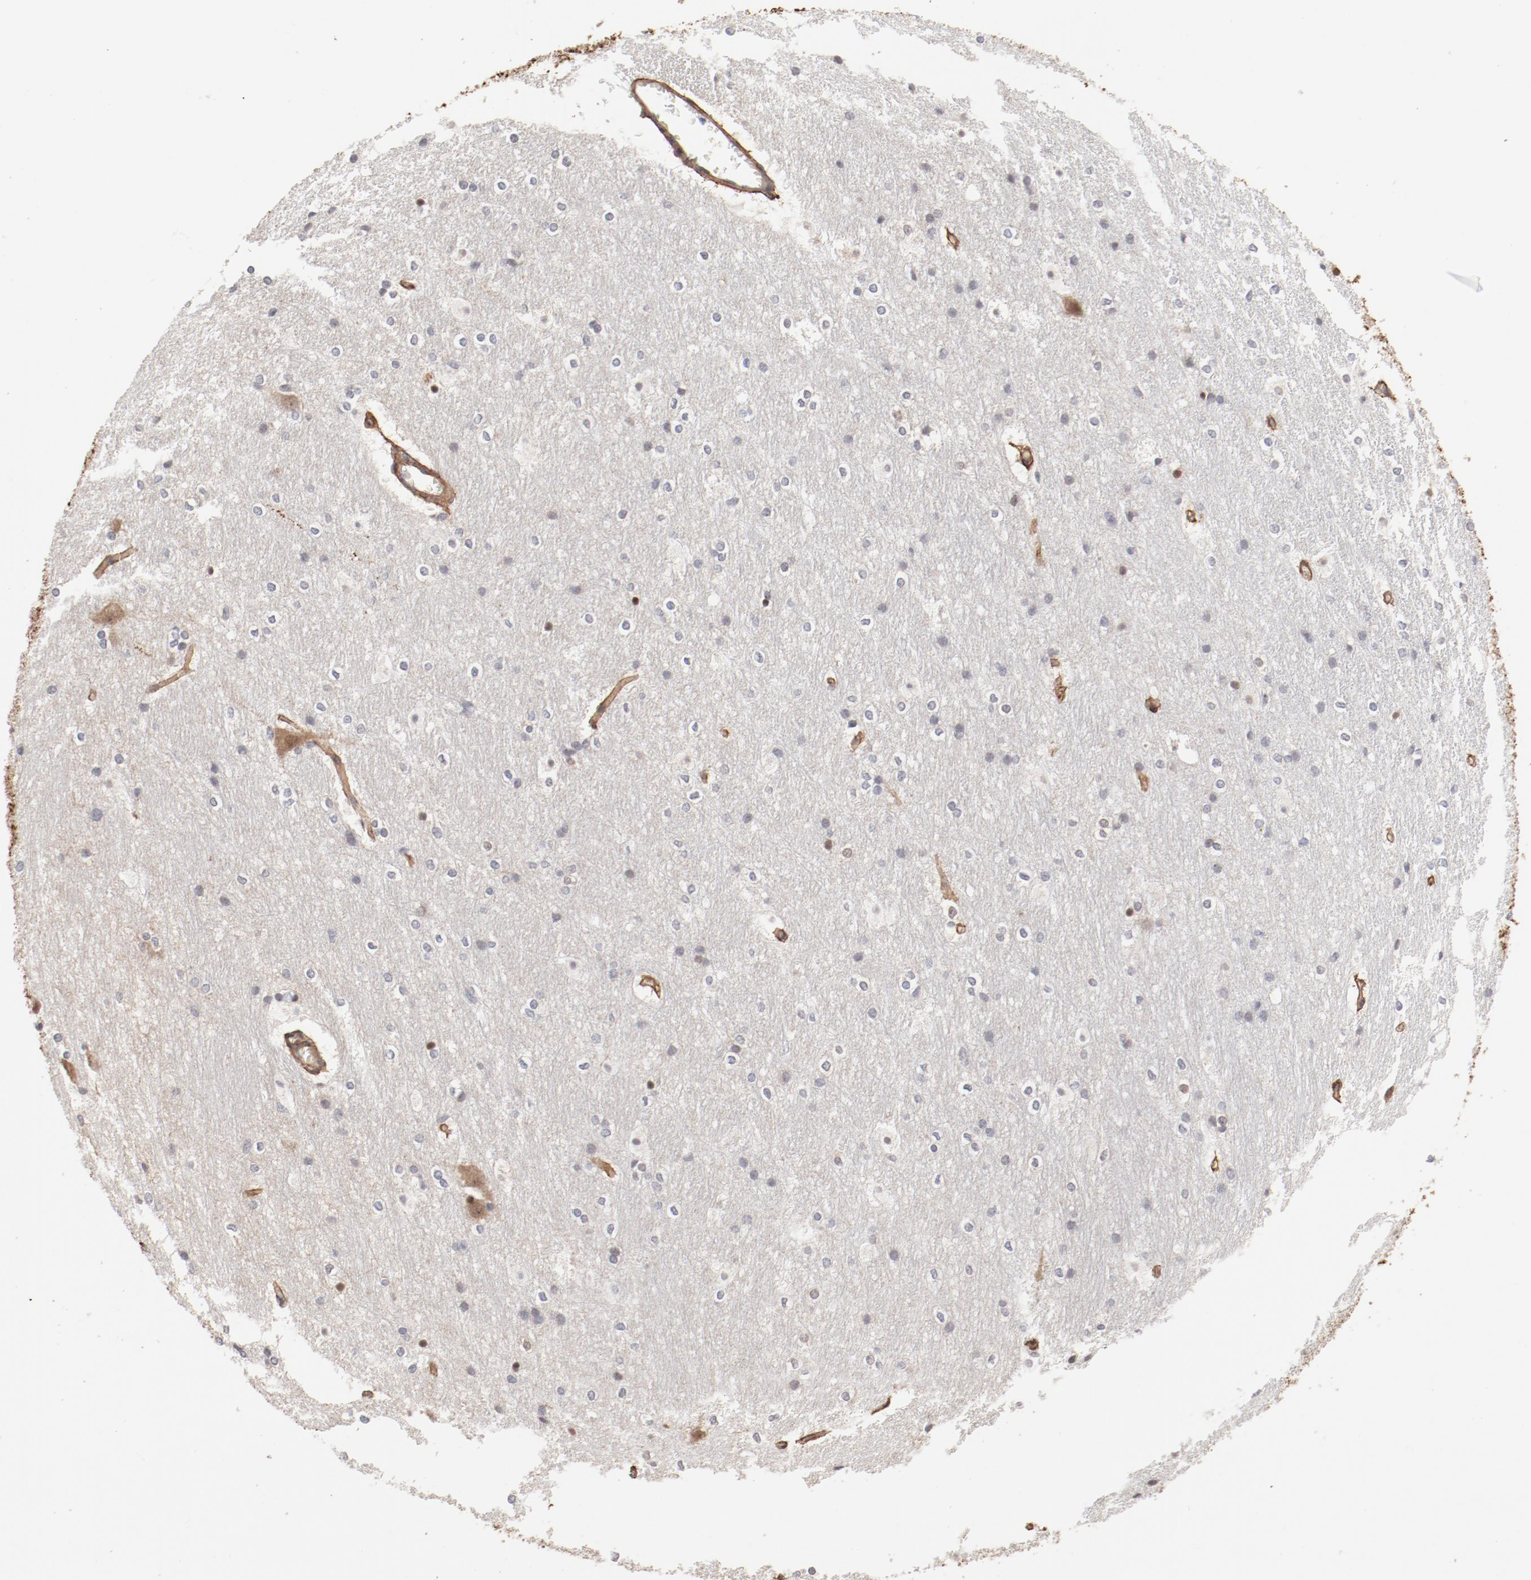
{"staining": {"intensity": "negative", "quantity": "none", "location": "none"}, "tissue": "hippocampus", "cell_type": "Glial cells", "image_type": "normal", "snomed": [{"axis": "morphology", "description": "Normal tissue, NOS"}, {"axis": "topography", "description": "Hippocampus"}], "caption": "DAB immunohistochemical staining of benign hippocampus exhibits no significant expression in glial cells. (DAB (3,3'-diaminobenzidine) IHC visualized using brightfield microscopy, high magnification).", "gene": "MAGED4B", "patient": {"sex": "female", "age": 19}}